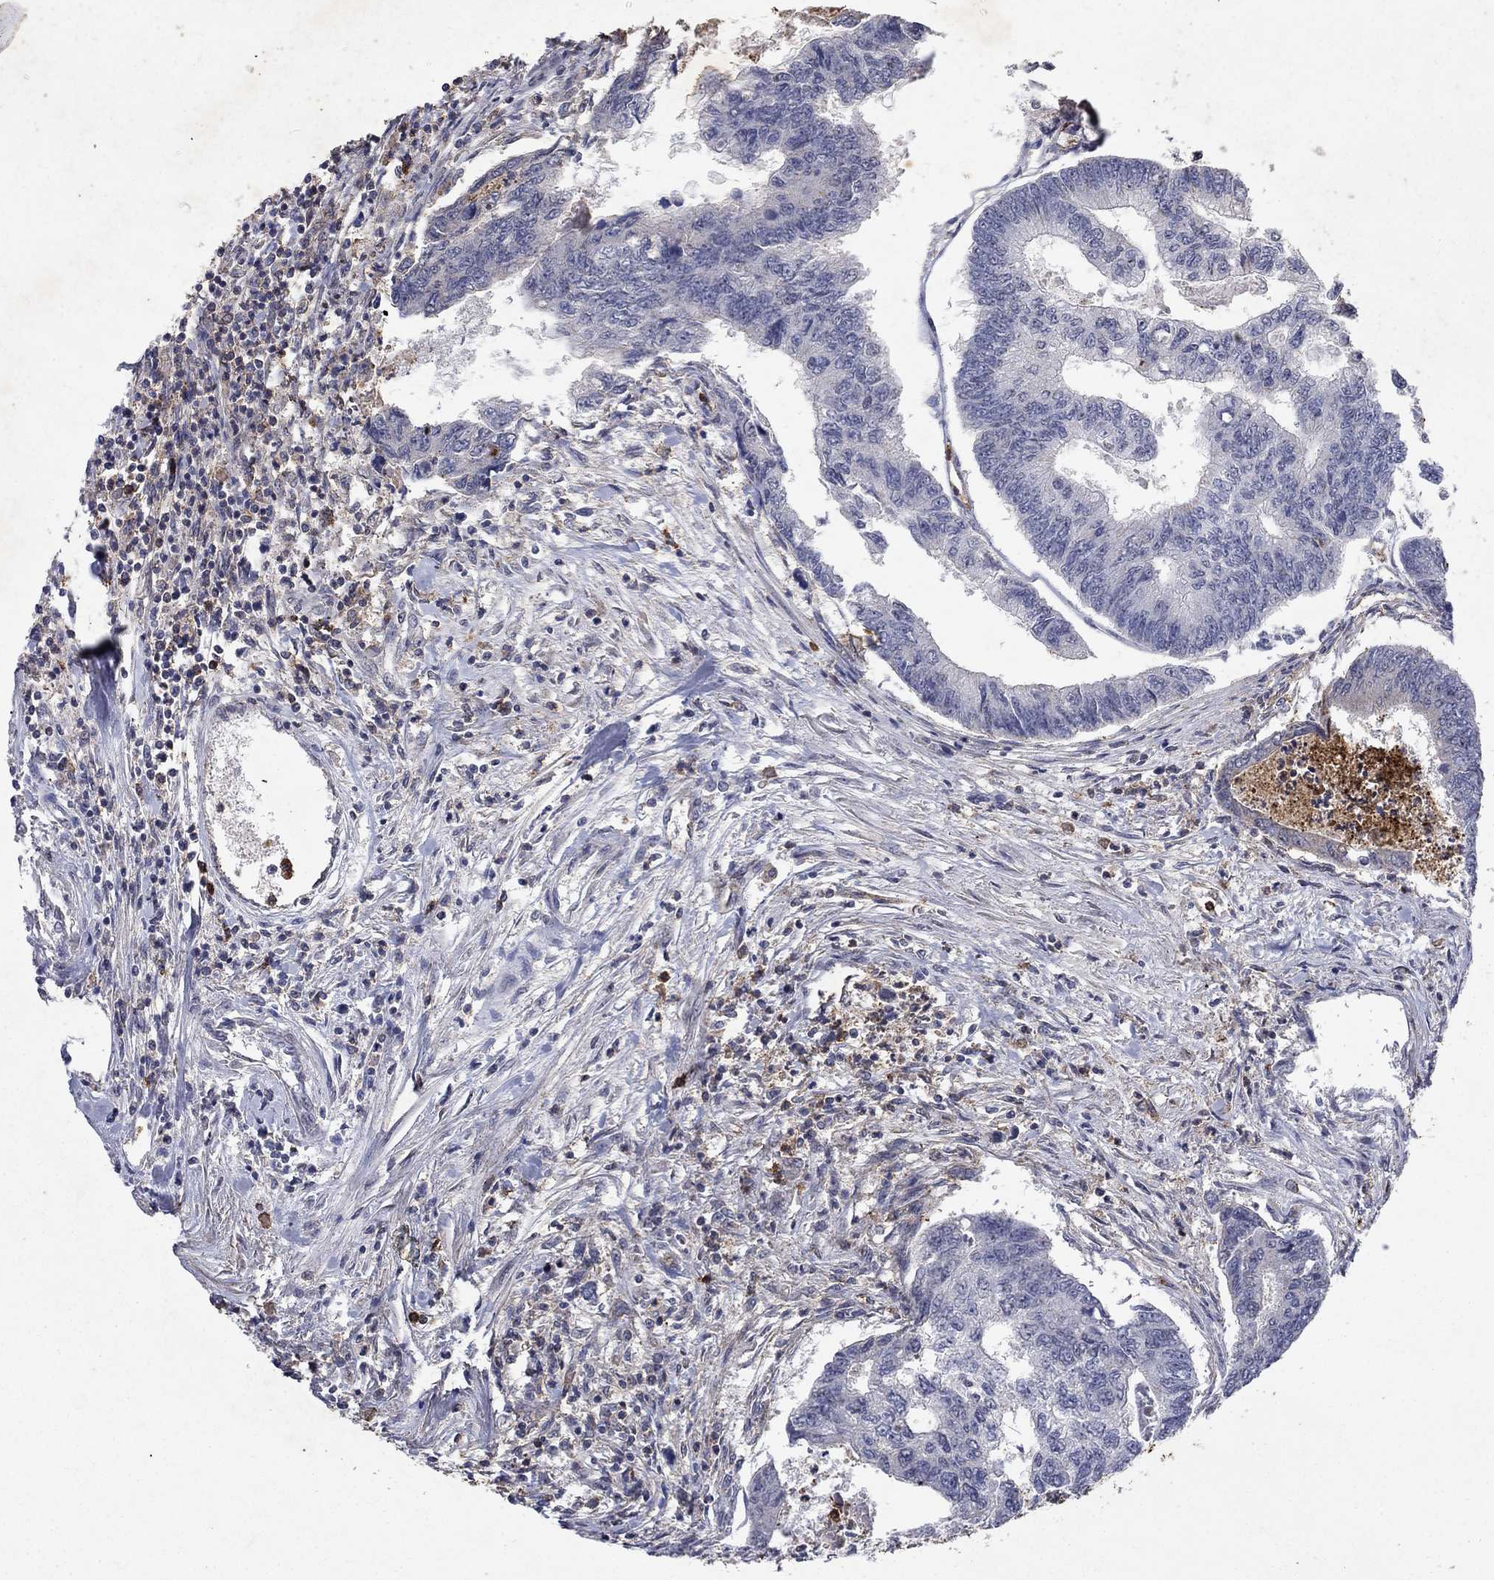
{"staining": {"intensity": "negative", "quantity": "none", "location": "none"}, "tissue": "colorectal cancer", "cell_type": "Tumor cells", "image_type": "cancer", "snomed": [{"axis": "morphology", "description": "Adenocarcinoma, NOS"}, {"axis": "topography", "description": "Colon"}], "caption": "Adenocarcinoma (colorectal) stained for a protein using immunohistochemistry (IHC) exhibits no expression tumor cells.", "gene": "CD24", "patient": {"sex": "female", "age": 65}}